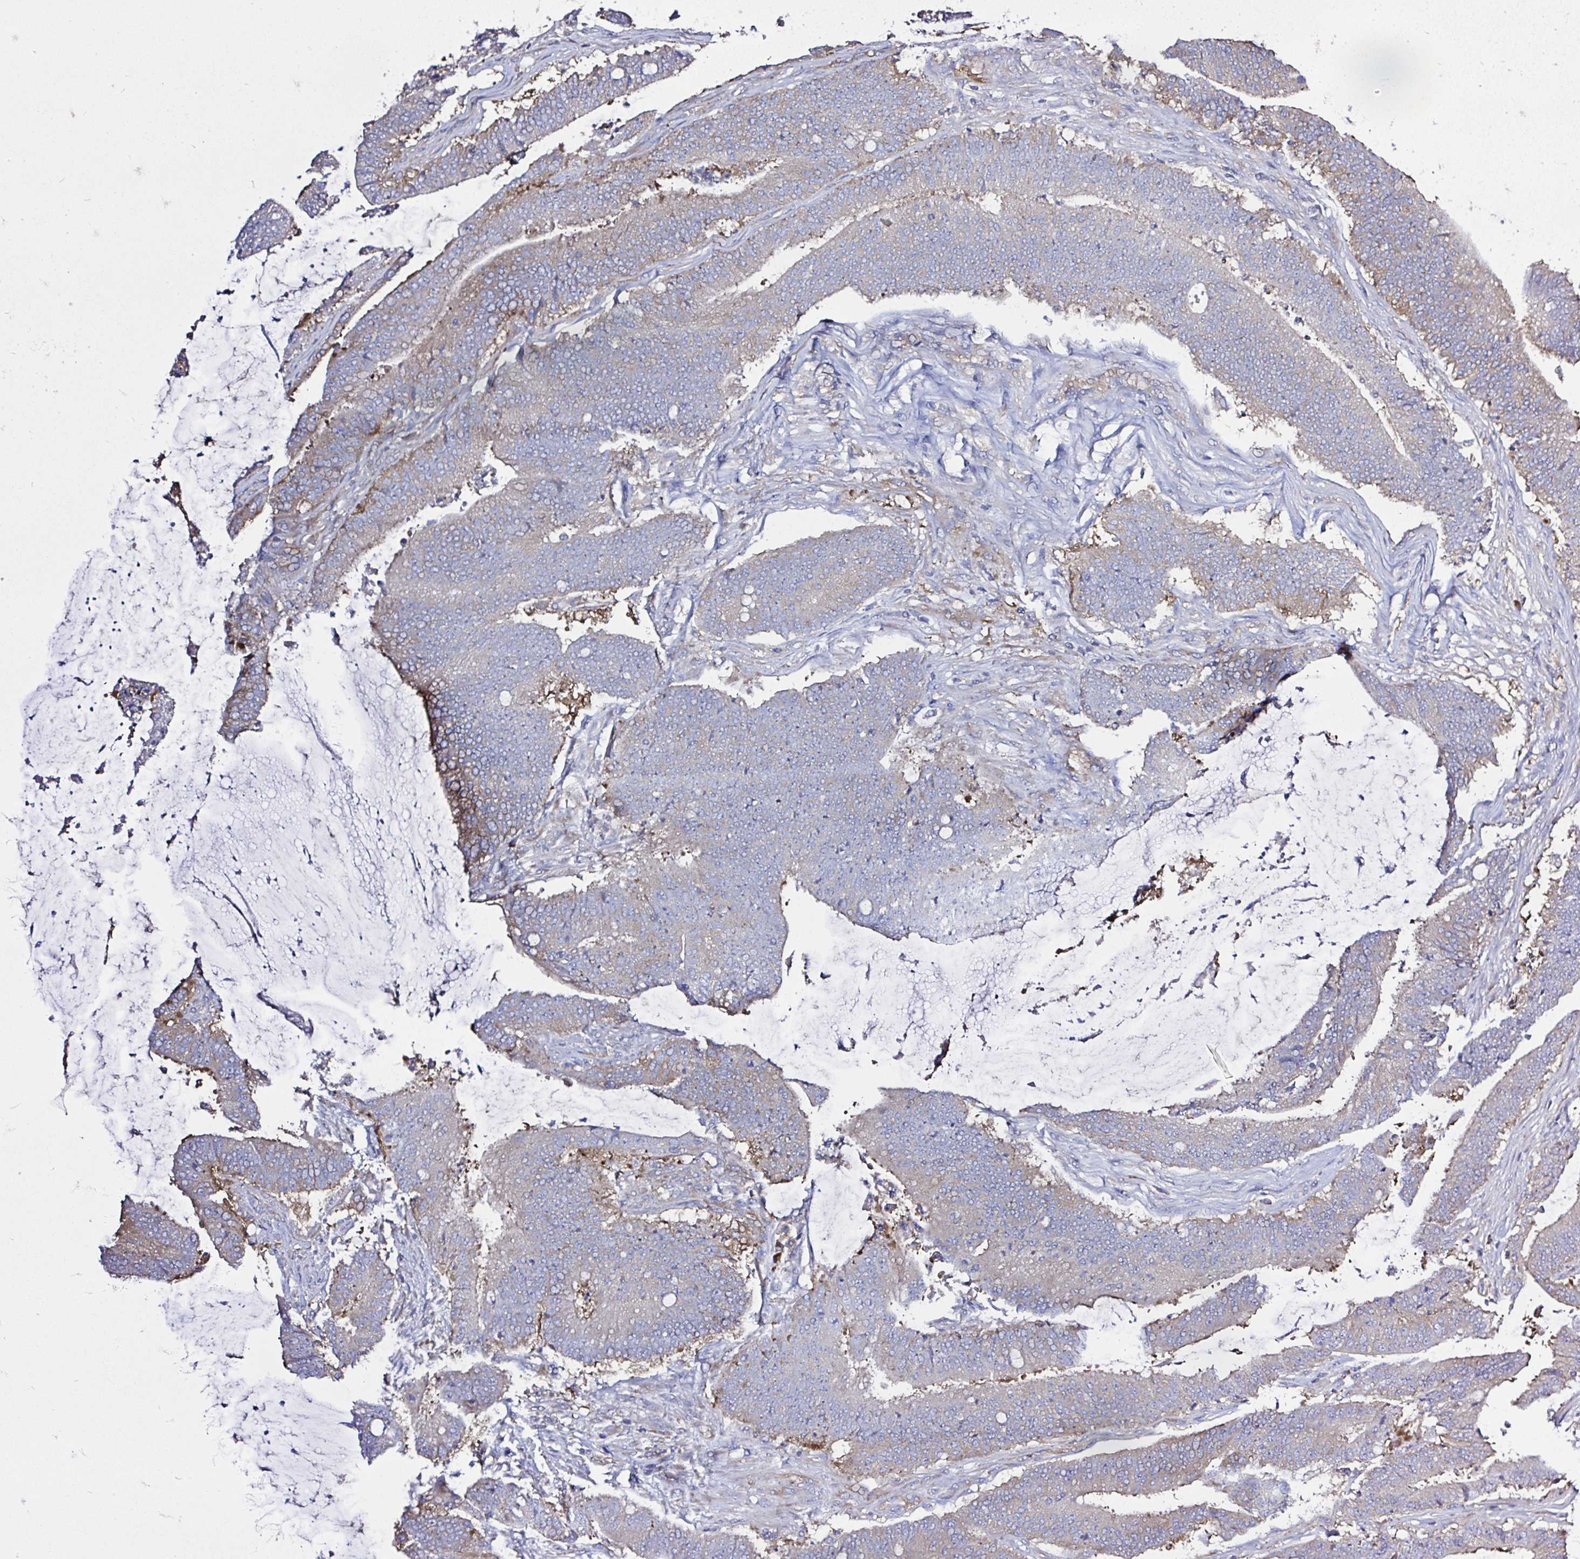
{"staining": {"intensity": "weak", "quantity": "<25%", "location": "cytoplasmic/membranous"}, "tissue": "colorectal cancer", "cell_type": "Tumor cells", "image_type": "cancer", "snomed": [{"axis": "morphology", "description": "Adenocarcinoma, NOS"}, {"axis": "topography", "description": "Colon"}], "caption": "Tumor cells show no significant protein staining in colorectal cancer.", "gene": "LARS1", "patient": {"sex": "female", "age": 43}}